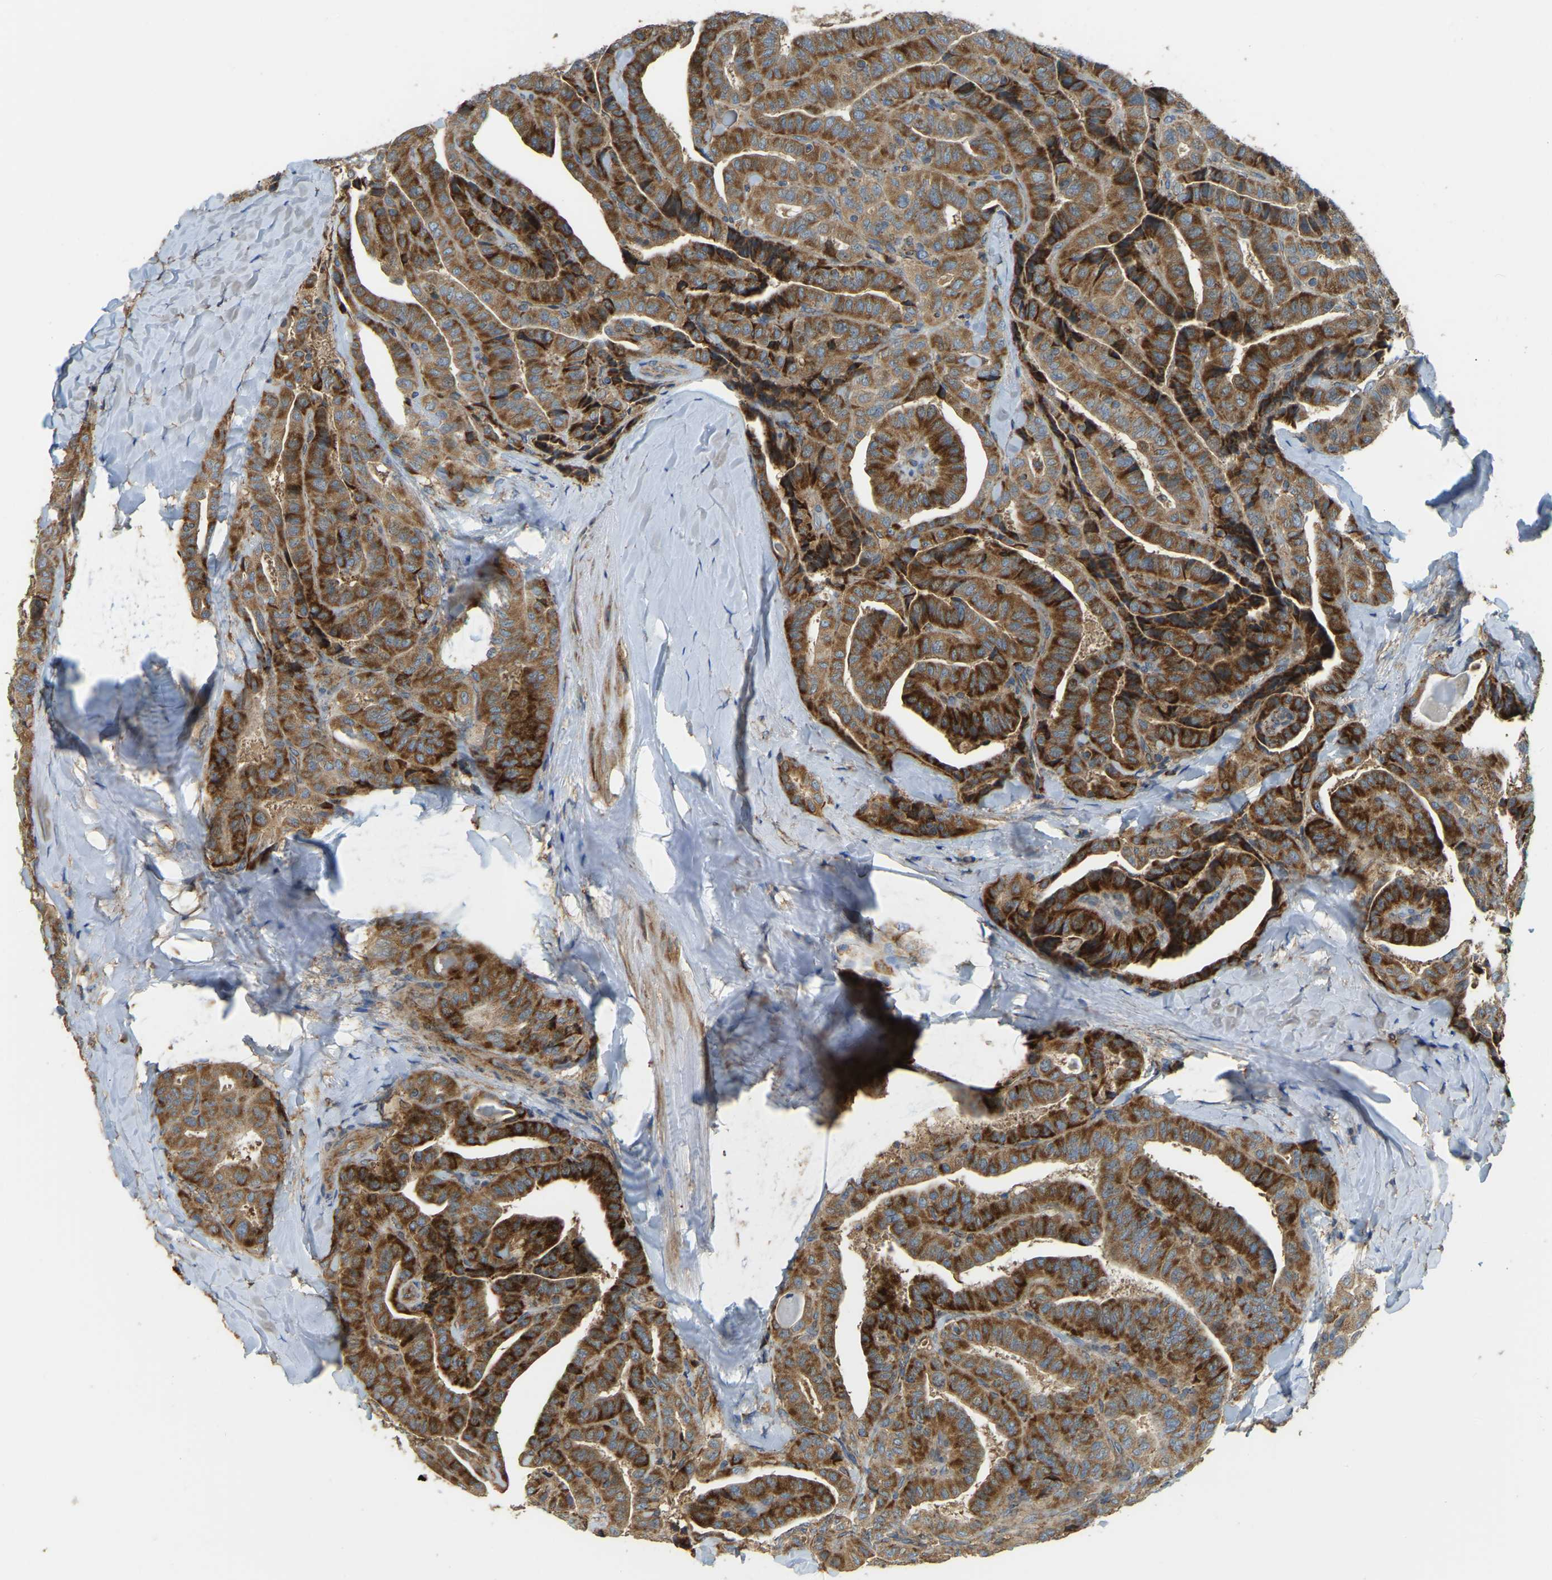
{"staining": {"intensity": "strong", "quantity": ">75%", "location": "cytoplasmic/membranous"}, "tissue": "thyroid cancer", "cell_type": "Tumor cells", "image_type": "cancer", "snomed": [{"axis": "morphology", "description": "Papillary adenocarcinoma, NOS"}, {"axis": "topography", "description": "Thyroid gland"}], "caption": "Immunohistochemical staining of thyroid papillary adenocarcinoma exhibits strong cytoplasmic/membranous protein staining in about >75% of tumor cells. The staining was performed using DAB (3,3'-diaminobenzidine) to visualize the protein expression in brown, while the nuclei were stained in blue with hematoxylin (Magnification: 20x).", "gene": "PSMD7", "patient": {"sex": "male", "age": 77}}